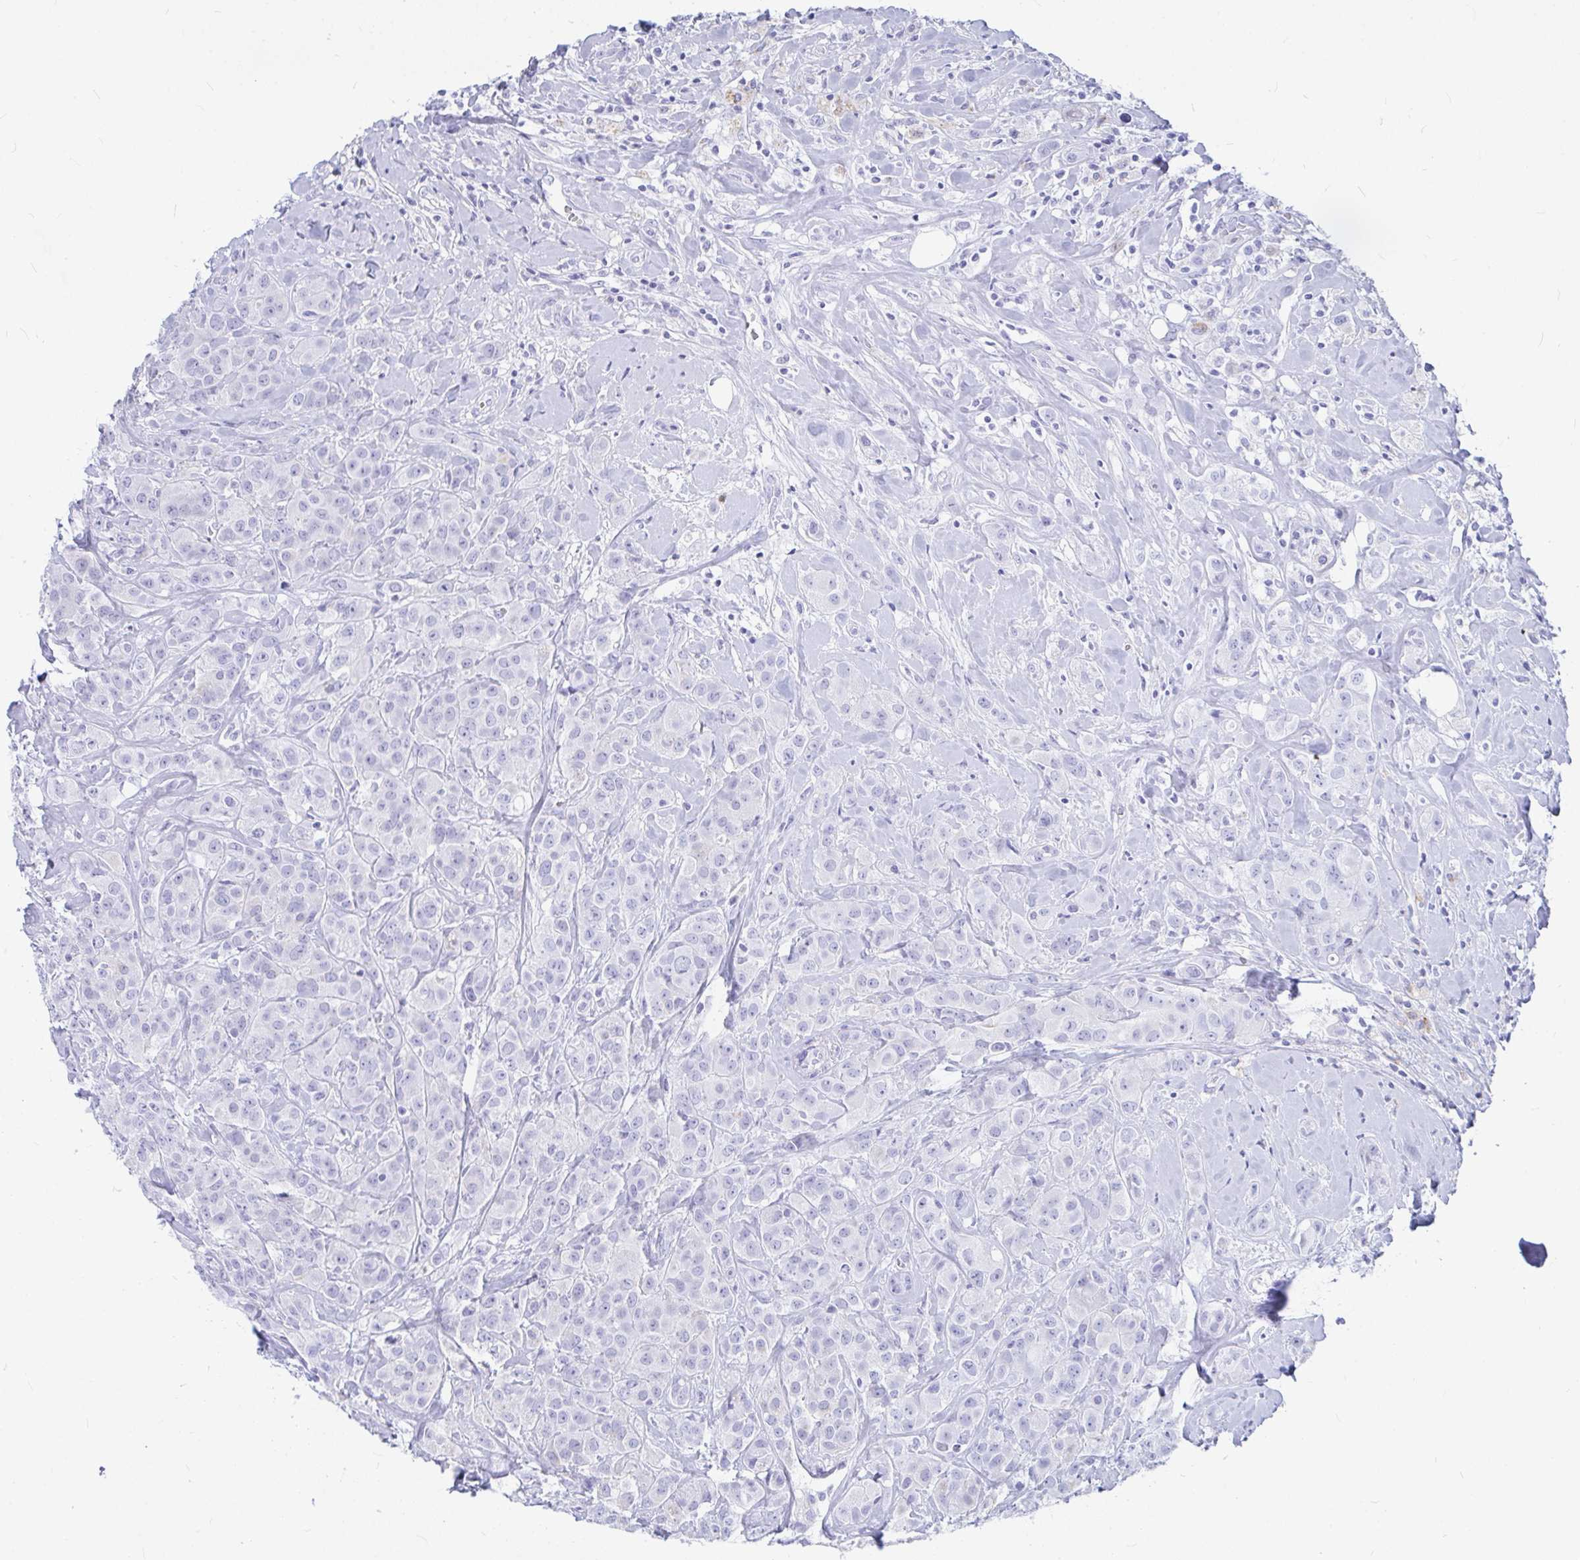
{"staining": {"intensity": "negative", "quantity": "none", "location": "none"}, "tissue": "breast cancer", "cell_type": "Tumor cells", "image_type": "cancer", "snomed": [{"axis": "morphology", "description": "Normal tissue, NOS"}, {"axis": "morphology", "description": "Duct carcinoma"}, {"axis": "topography", "description": "Breast"}], "caption": "Immunohistochemical staining of breast intraductal carcinoma demonstrates no significant expression in tumor cells.", "gene": "OR5J2", "patient": {"sex": "female", "age": 43}}